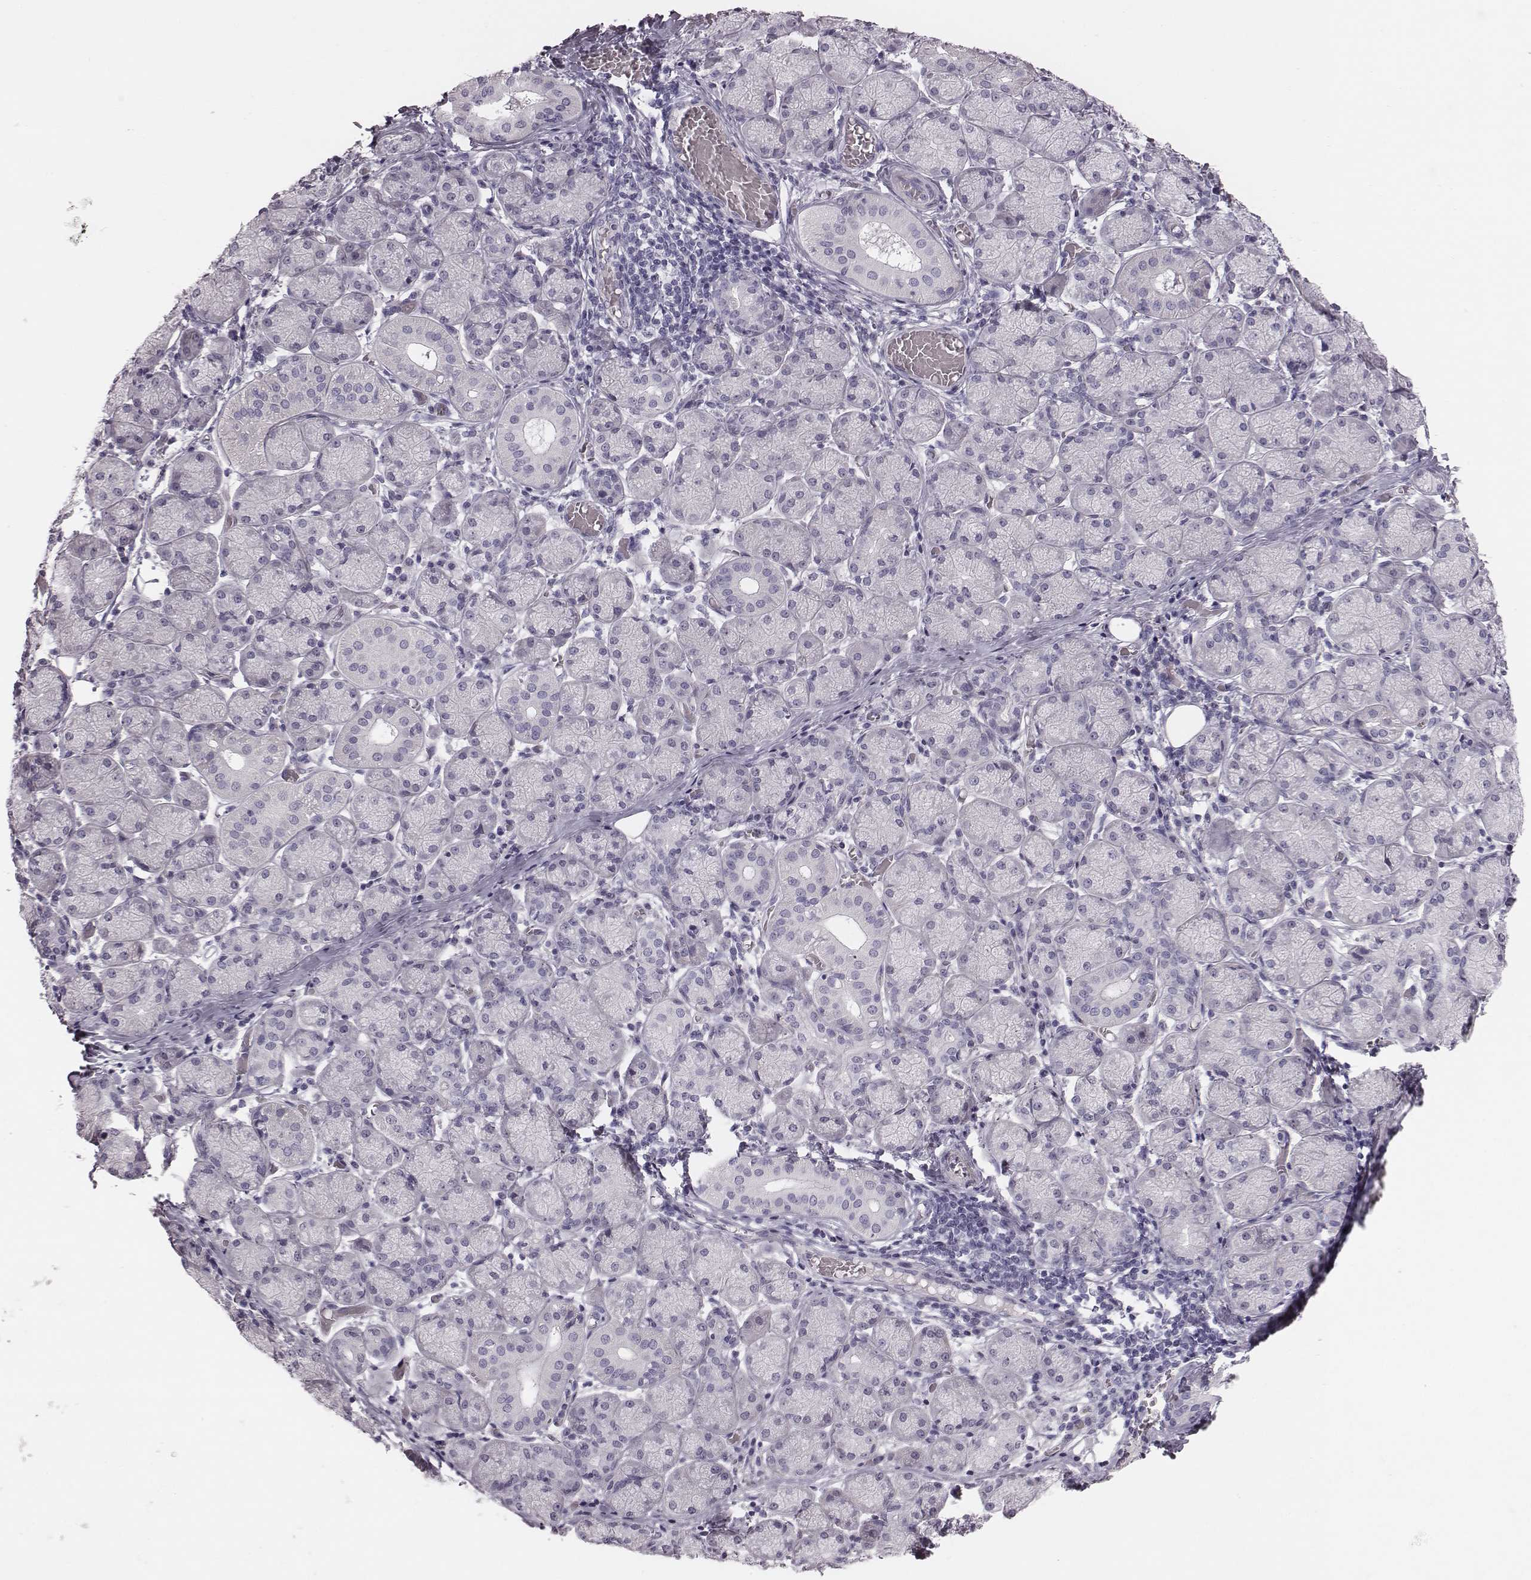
{"staining": {"intensity": "negative", "quantity": "none", "location": "none"}, "tissue": "salivary gland", "cell_type": "Glandular cells", "image_type": "normal", "snomed": [{"axis": "morphology", "description": "Normal tissue, NOS"}, {"axis": "topography", "description": "Salivary gland"}, {"axis": "topography", "description": "Peripheral nerve tissue"}], "caption": "Protein analysis of normal salivary gland exhibits no significant positivity in glandular cells. (DAB IHC with hematoxylin counter stain).", "gene": "CRISP1", "patient": {"sex": "female", "age": 24}}